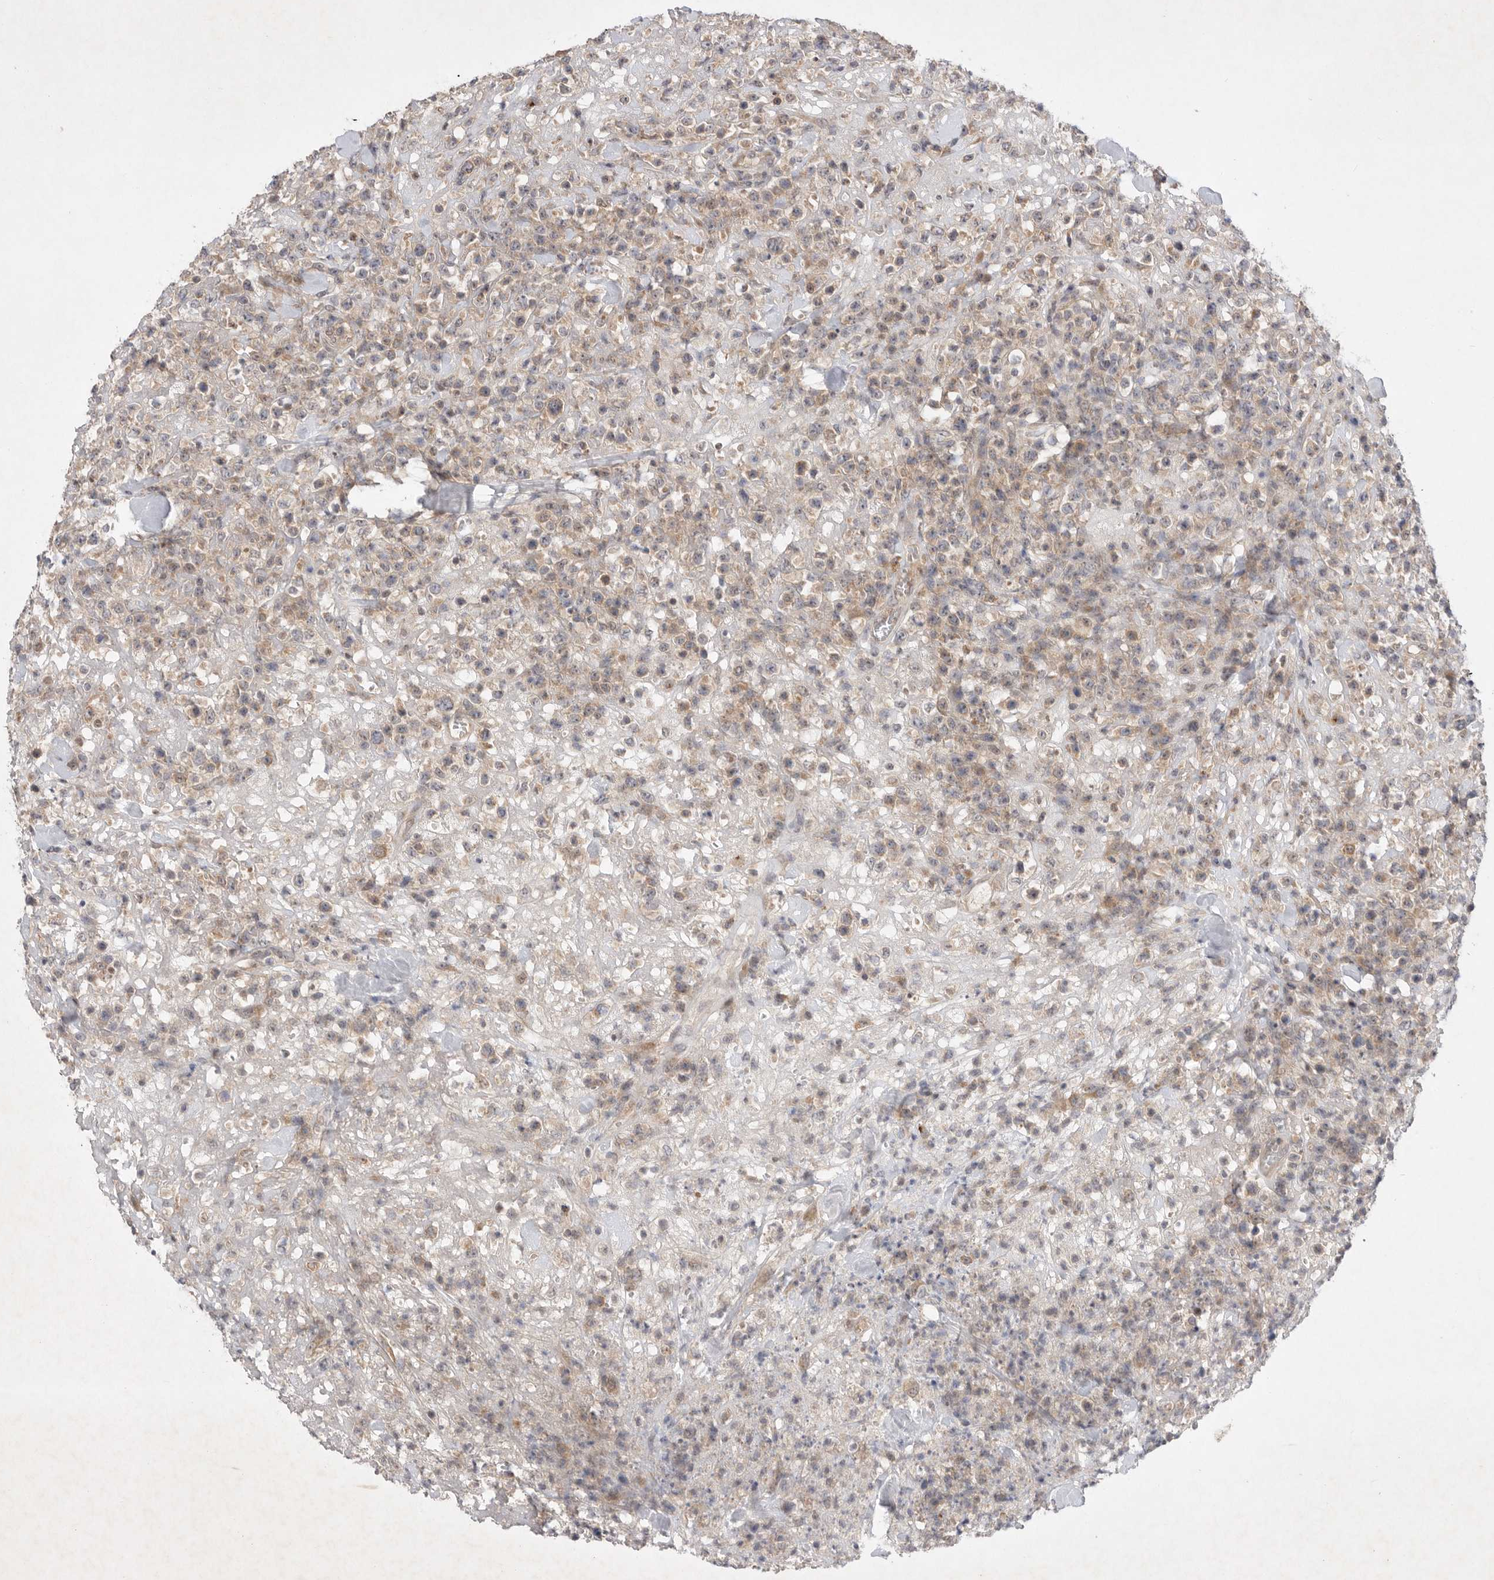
{"staining": {"intensity": "weak", "quantity": ">75%", "location": "cytoplasmic/membranous"}, "tissue": "lymphoma", "cell_type": "Tumor cells", "image_type": "cancer", "snomed": [{"axis": "morphology", "description": "Malignant lymphoma, non-Hodgkin's type, High grade"}, {"axis": "topography", "description": "Colon"}], "caption": "IHC staining of lymphoma, which displays low levels of weak cytoplasmic/membranous positivity in approximately >75% of tumor cells indicating weak cytoplasmic/membranous protein positivity. The staining was performed using DAB (brown) for protein detection and nuclei were counterstained in hematoxylin (blue).", "gene": "PTPDC1", "patient": {"sex": "female", "age": 53}}